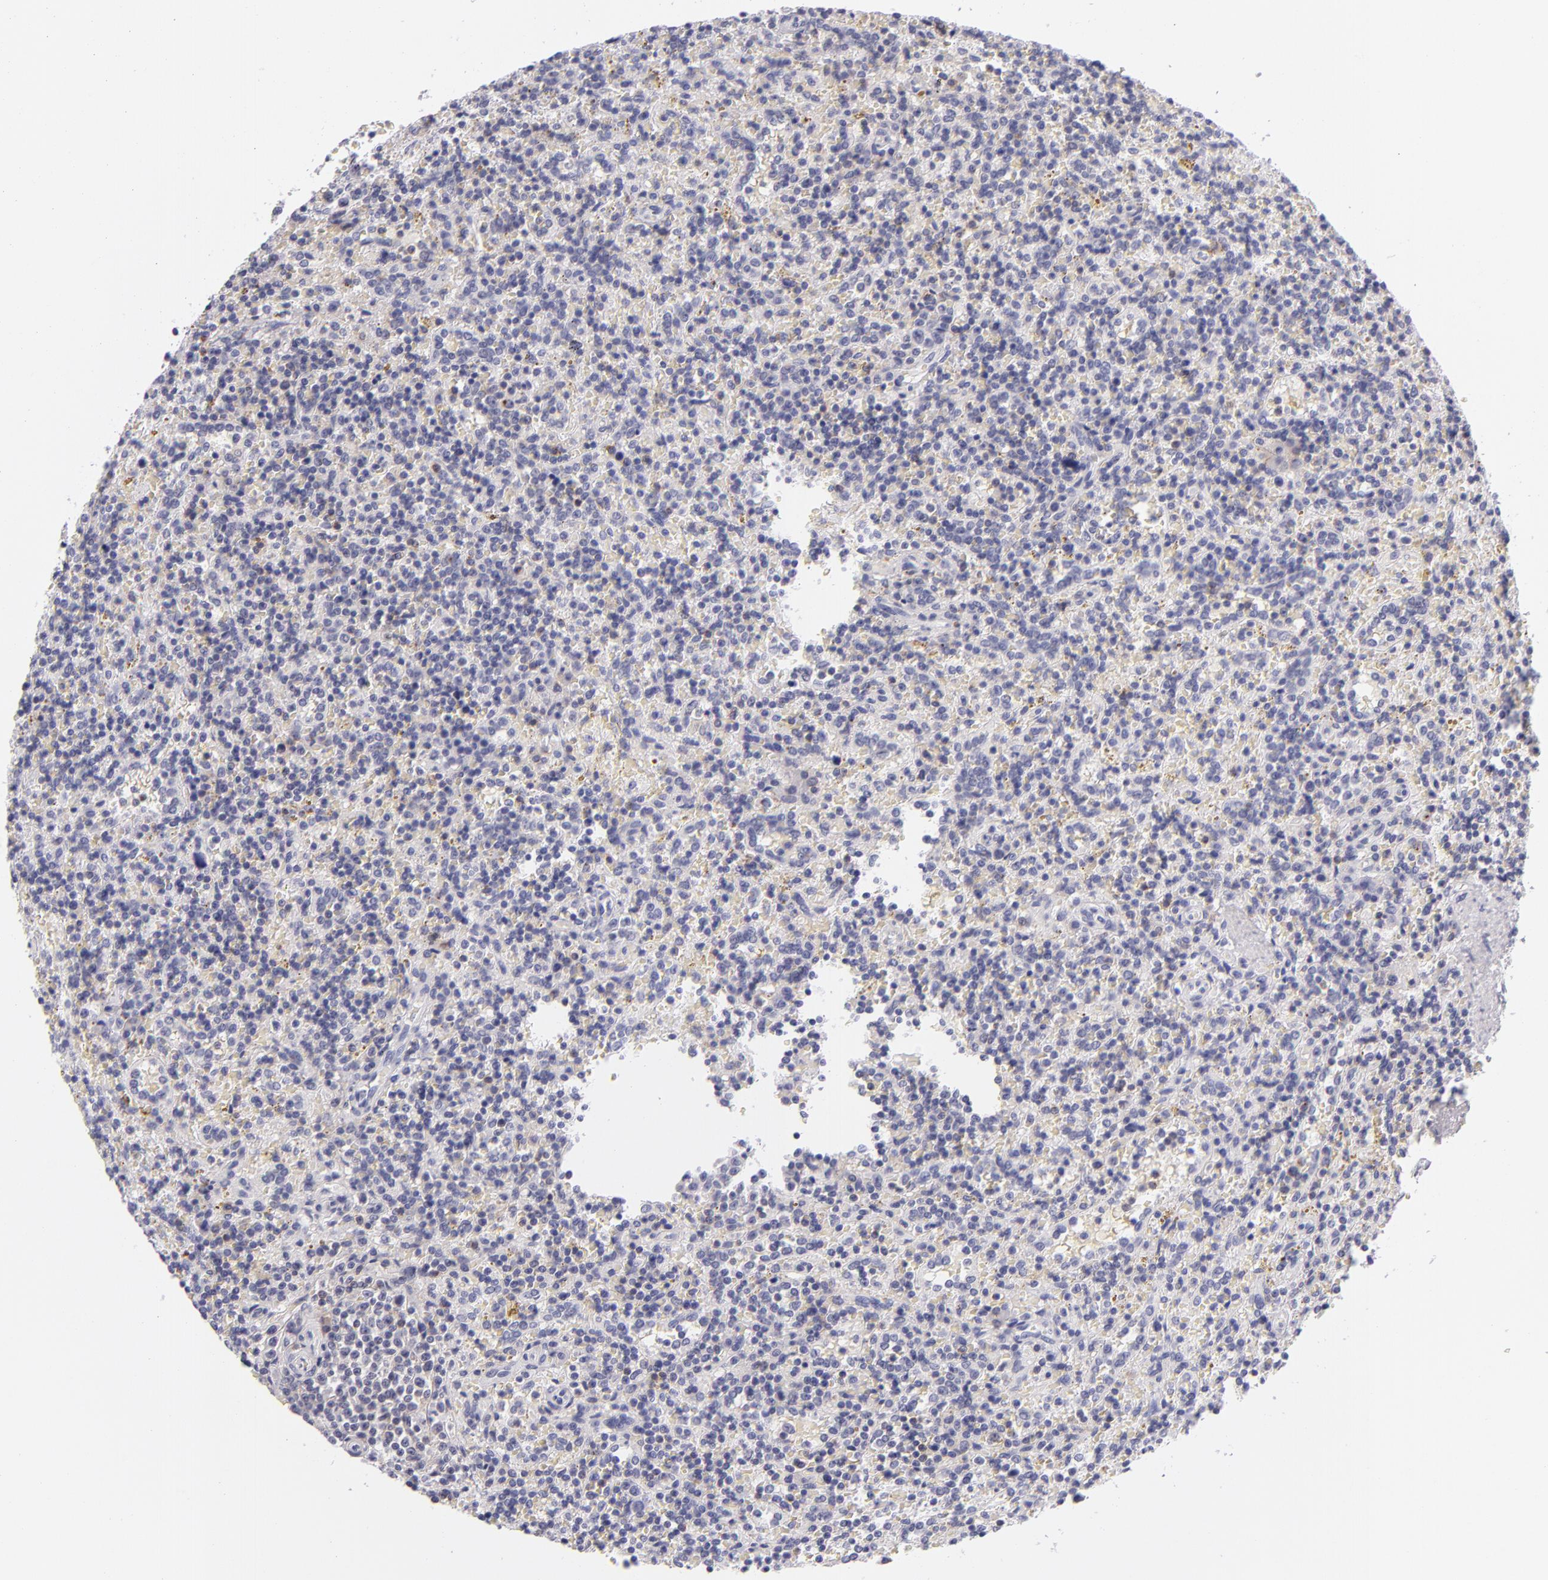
{"staining": {"intensity": "weak", "quantity": "<25%", "location": "cytoplasmic/membranous"}, "tissue": "lymphoma", "cell_type": "Tumor cells", "image_type": "cancer", "snomed": [{"axis": "morphology", "description": "Malignant lymphoma, non-Hodgkin's type, Low grade"}, {"axis": "topography", "description": "Spleen"}], "caption": "IHC micrograph of neoplastic tissue: human lymphoma stained with DAB reveals no significant protein staining in tumor cells. (DAB (3,3'-diaminobenzidine) immunohistochemistry (IHC) with hematoxylin counter stain).", "gene": "CD48", "patient": {"sex": "male", "age": 67}}